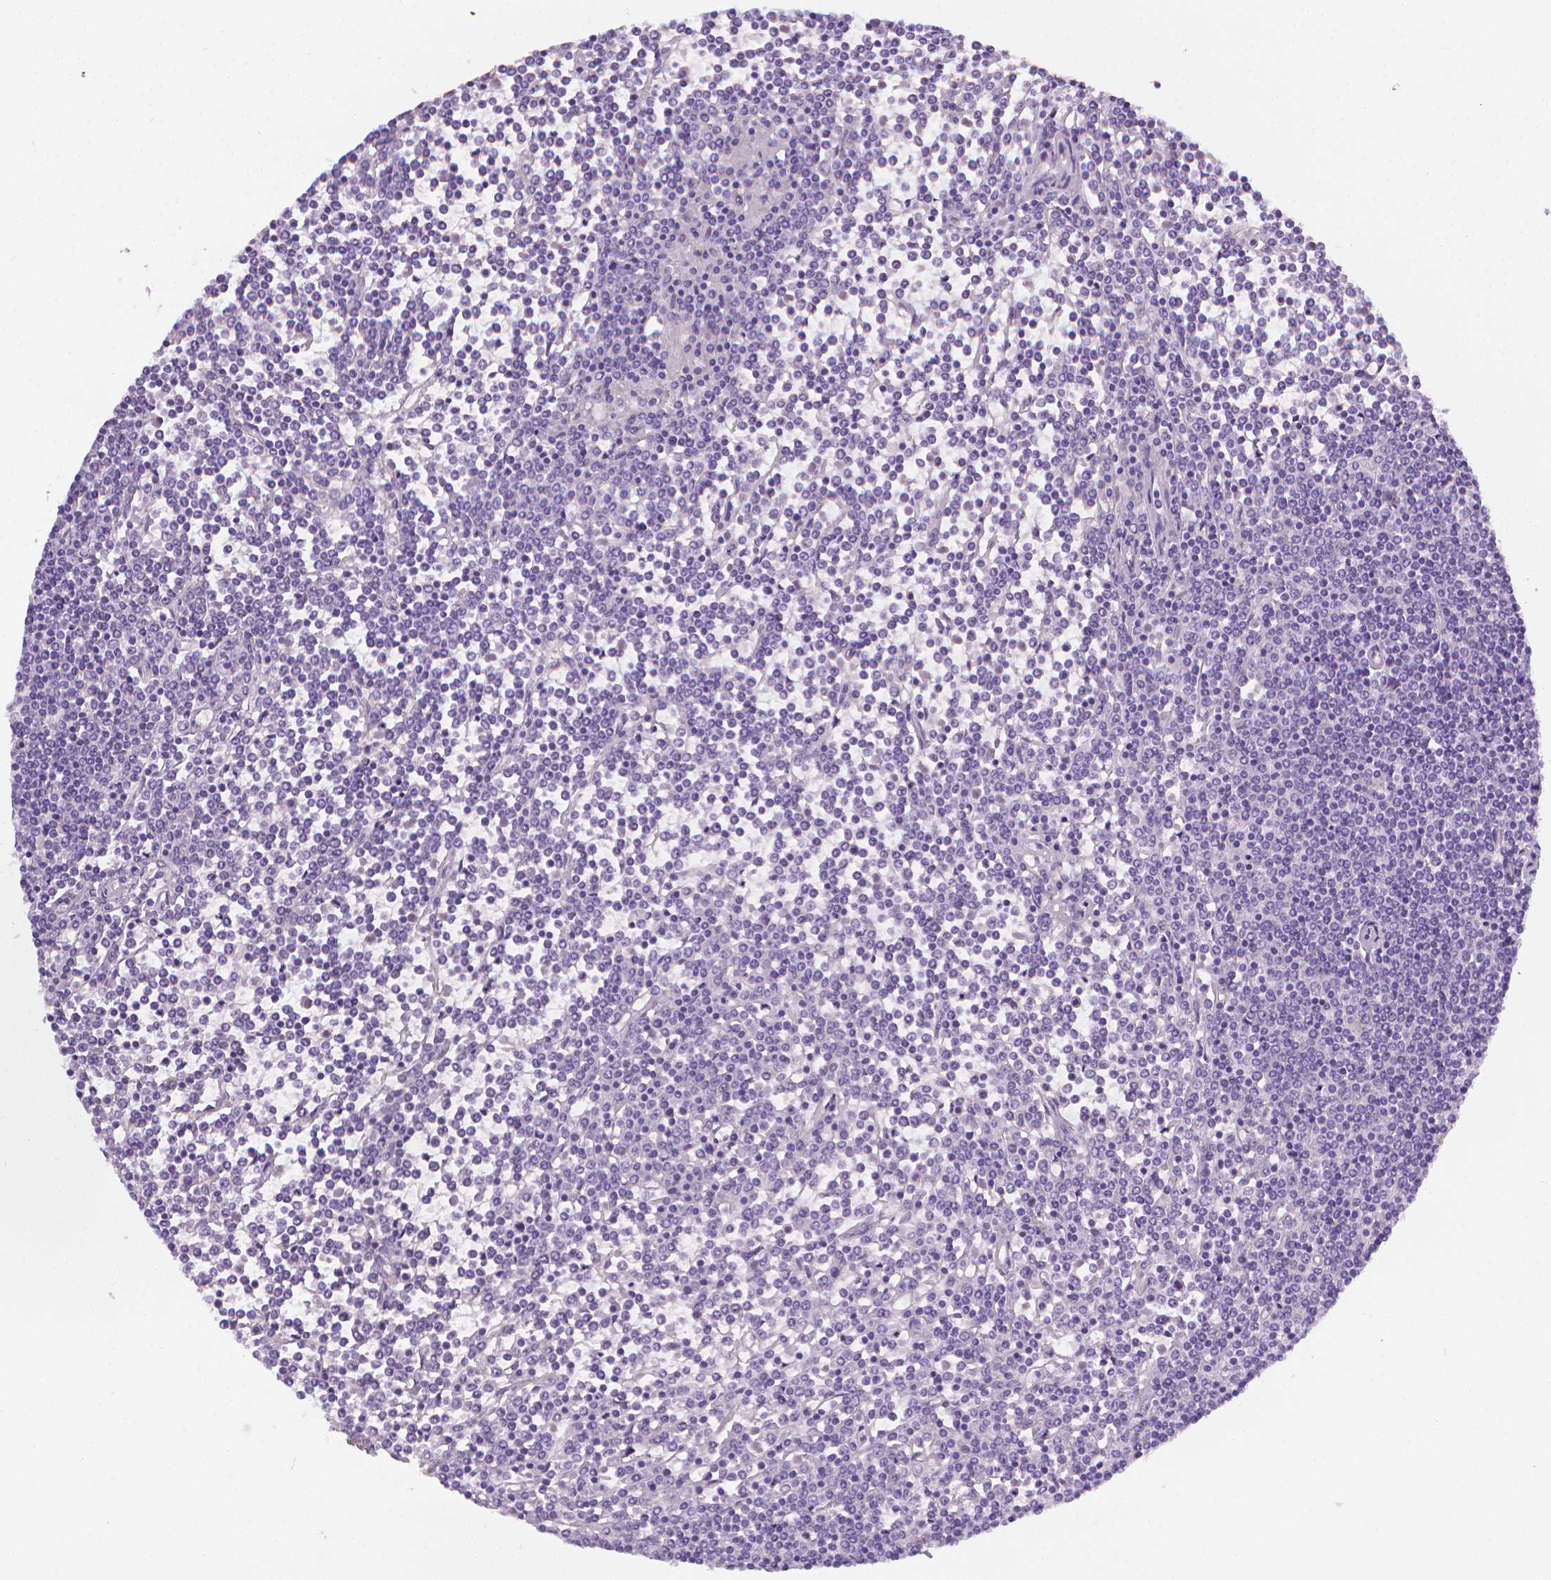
{"staining": {"intensity": "negative", "quantity": "none", "location": "none"}, "tissue": "lymphoma", "cell_type": "Tumor cells", "image_type": "cancer", "snomed": [{"axis": "morphology", "description": "Malignant lymphoma, non-Hodgkin's type, Low grade"}, {"axis": "topography", "description": "Spleen"}], "caption": "Tumor cells are negative for protein expression in human low-grade malignant lymphoma, non-Hodgkin's type.", "gene": "FASN", "patient": {"sex": "female", "age": 19}}